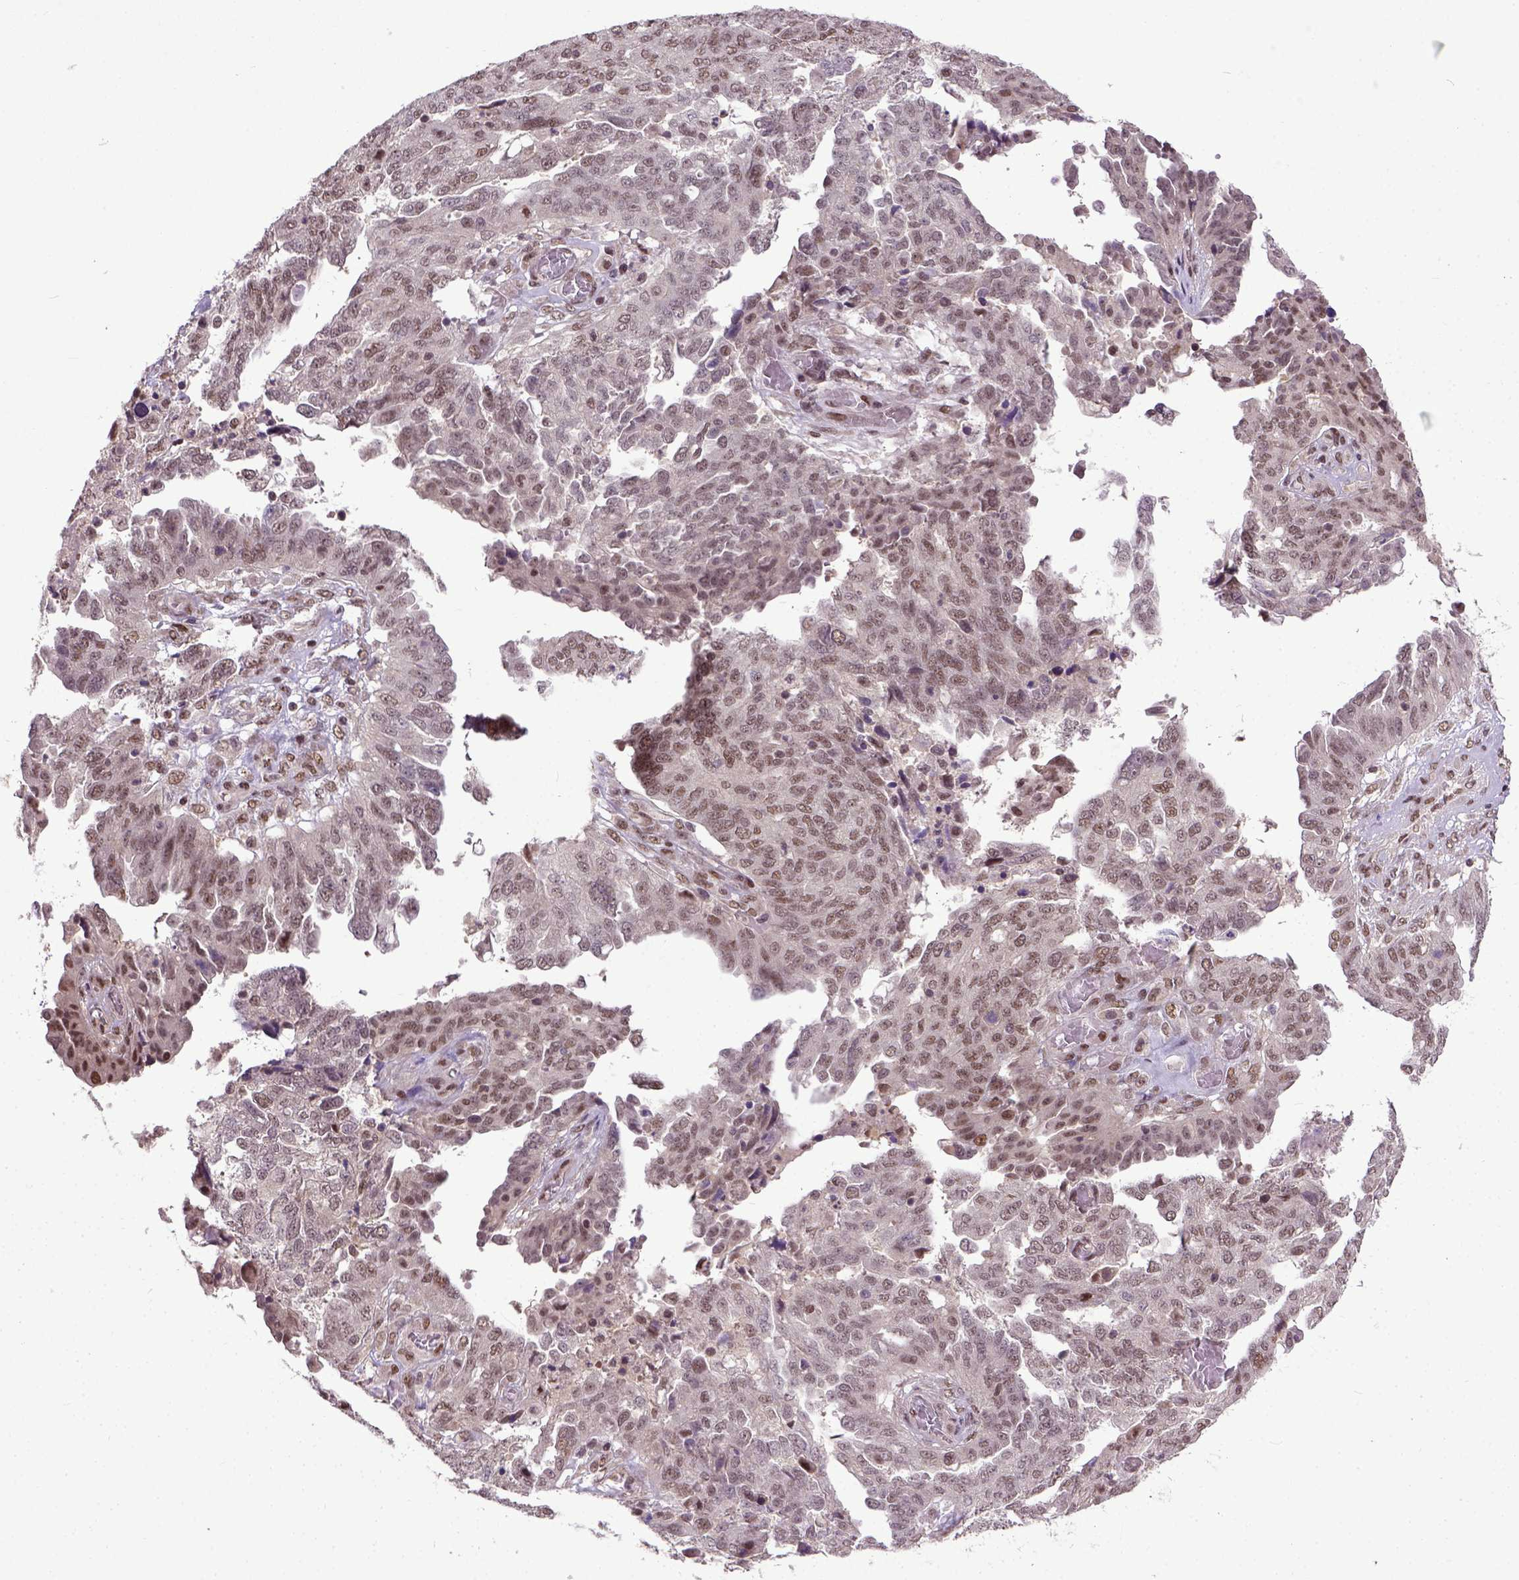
{"staining": {"intensity": "moderate", "quantity": ">75%", "location": "nuclear"}, "tissue": "ovarian cancer", "cell_type": "Tumor cells", "image_type": "cancer", "snomed": [{"axis": "morphology", "description": "Cystadenocarcinoma, serous, NOS"}, {"axis": "topography", "description": "Ovary"}], "caption": "Immunohistochemistry (DAB (3,3'-diaminobenzidine)) staining of ovarian cancer displays moderate nuclear protein staining in about >75% of tumor cells.", "gene": "UBA3", "patient": {"sex": "female", "age": 67}}